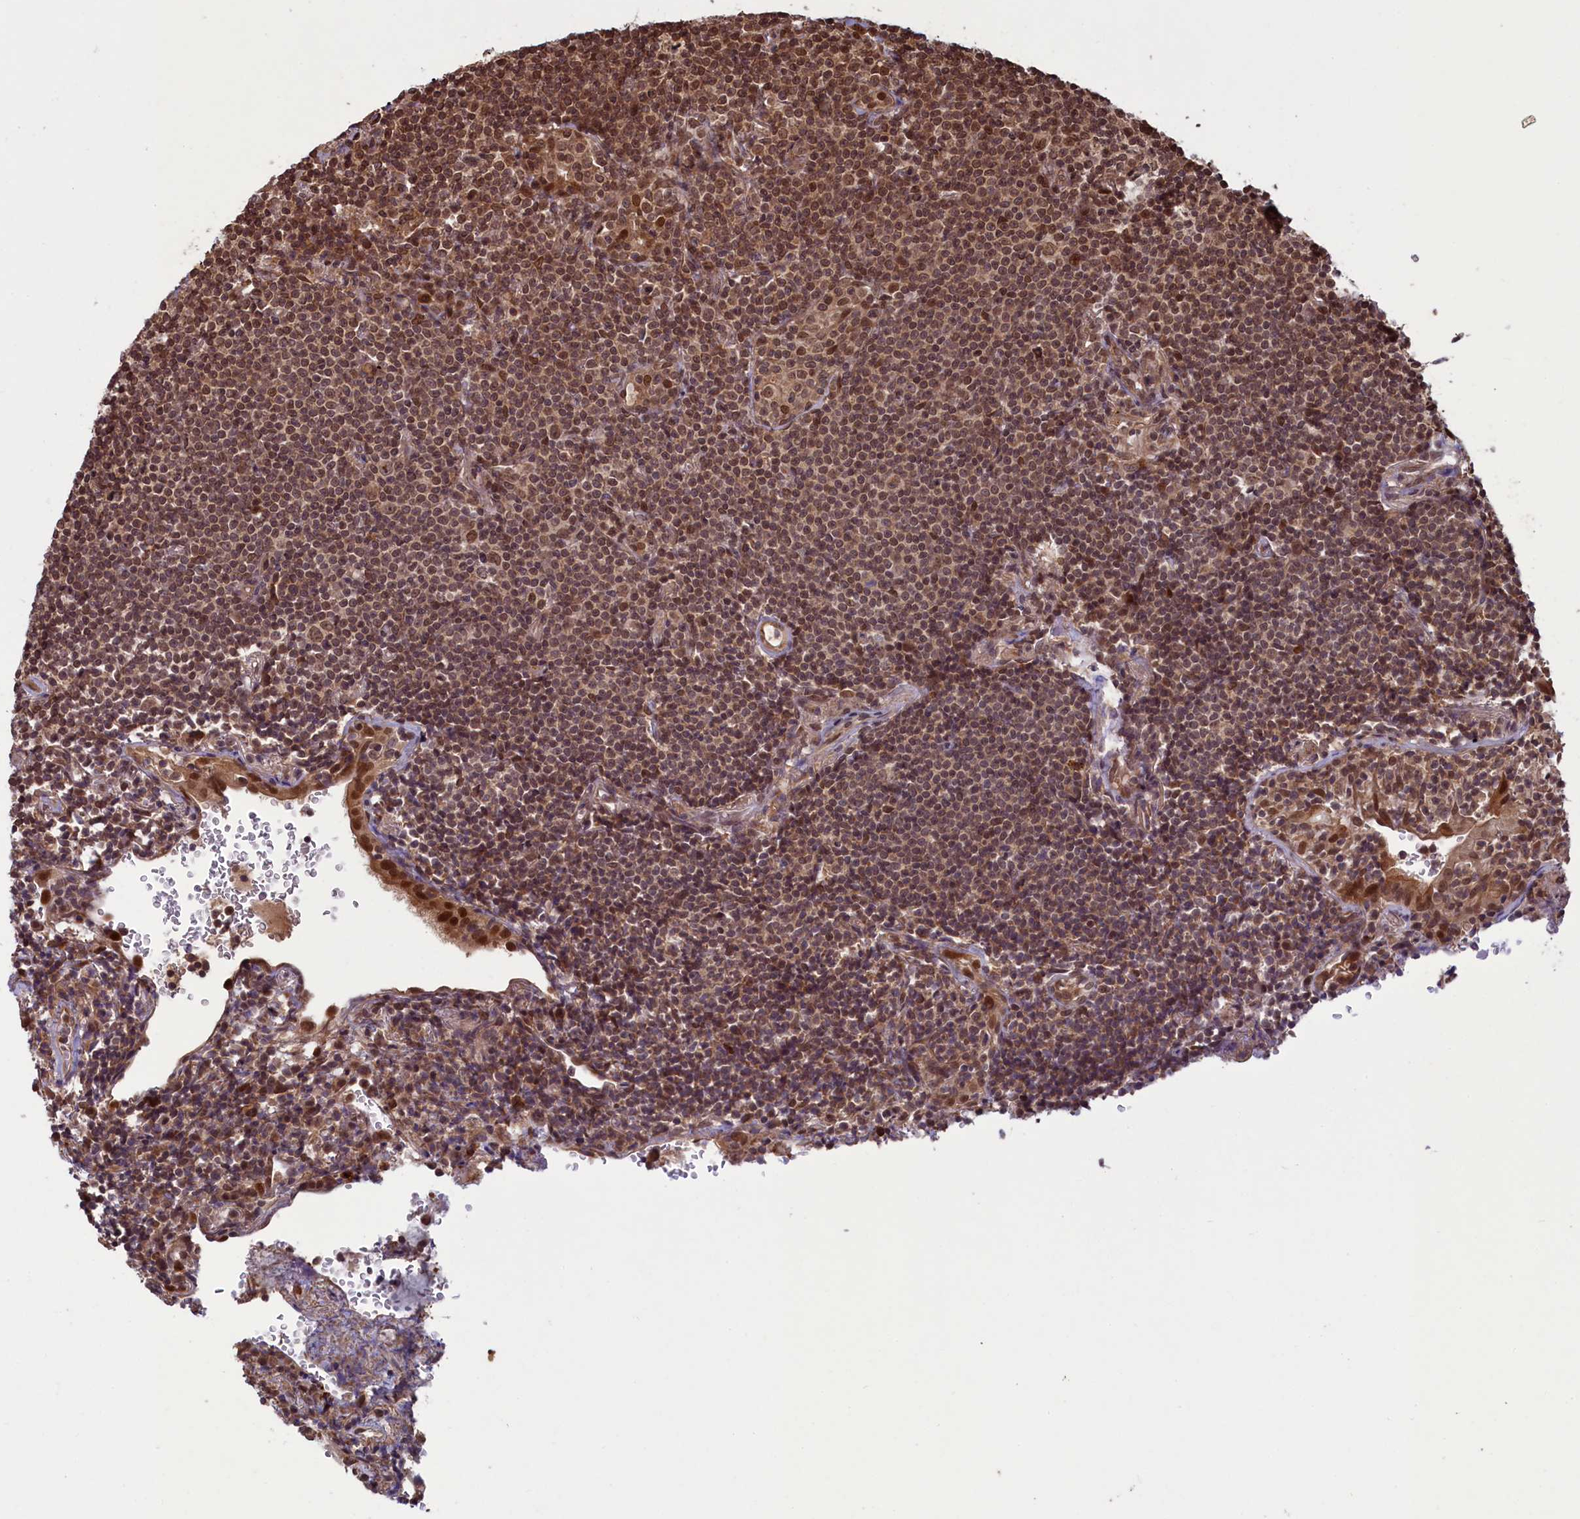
{"staining": {"intensity": "moderate", "quantity": ">75%", "location": "nuclear"}, "tissue": "lymphoma", "cell_type": "Tumor cells", "image_type": "cancer", "snomed": [{"axis": "morphology", "description": "Malignant lymphoma, non-Hodgkin's type, Low grade"}, {"axis": "topography", "description": "Lung"}], "caption": "About >75% of tumor cells in lymphoma demonstrate moderate nuclear protein positivity as visualized by brown immunohistochemical staining.", "gene": "NAE1", "patient": {"sex": "female", "age": 71}}